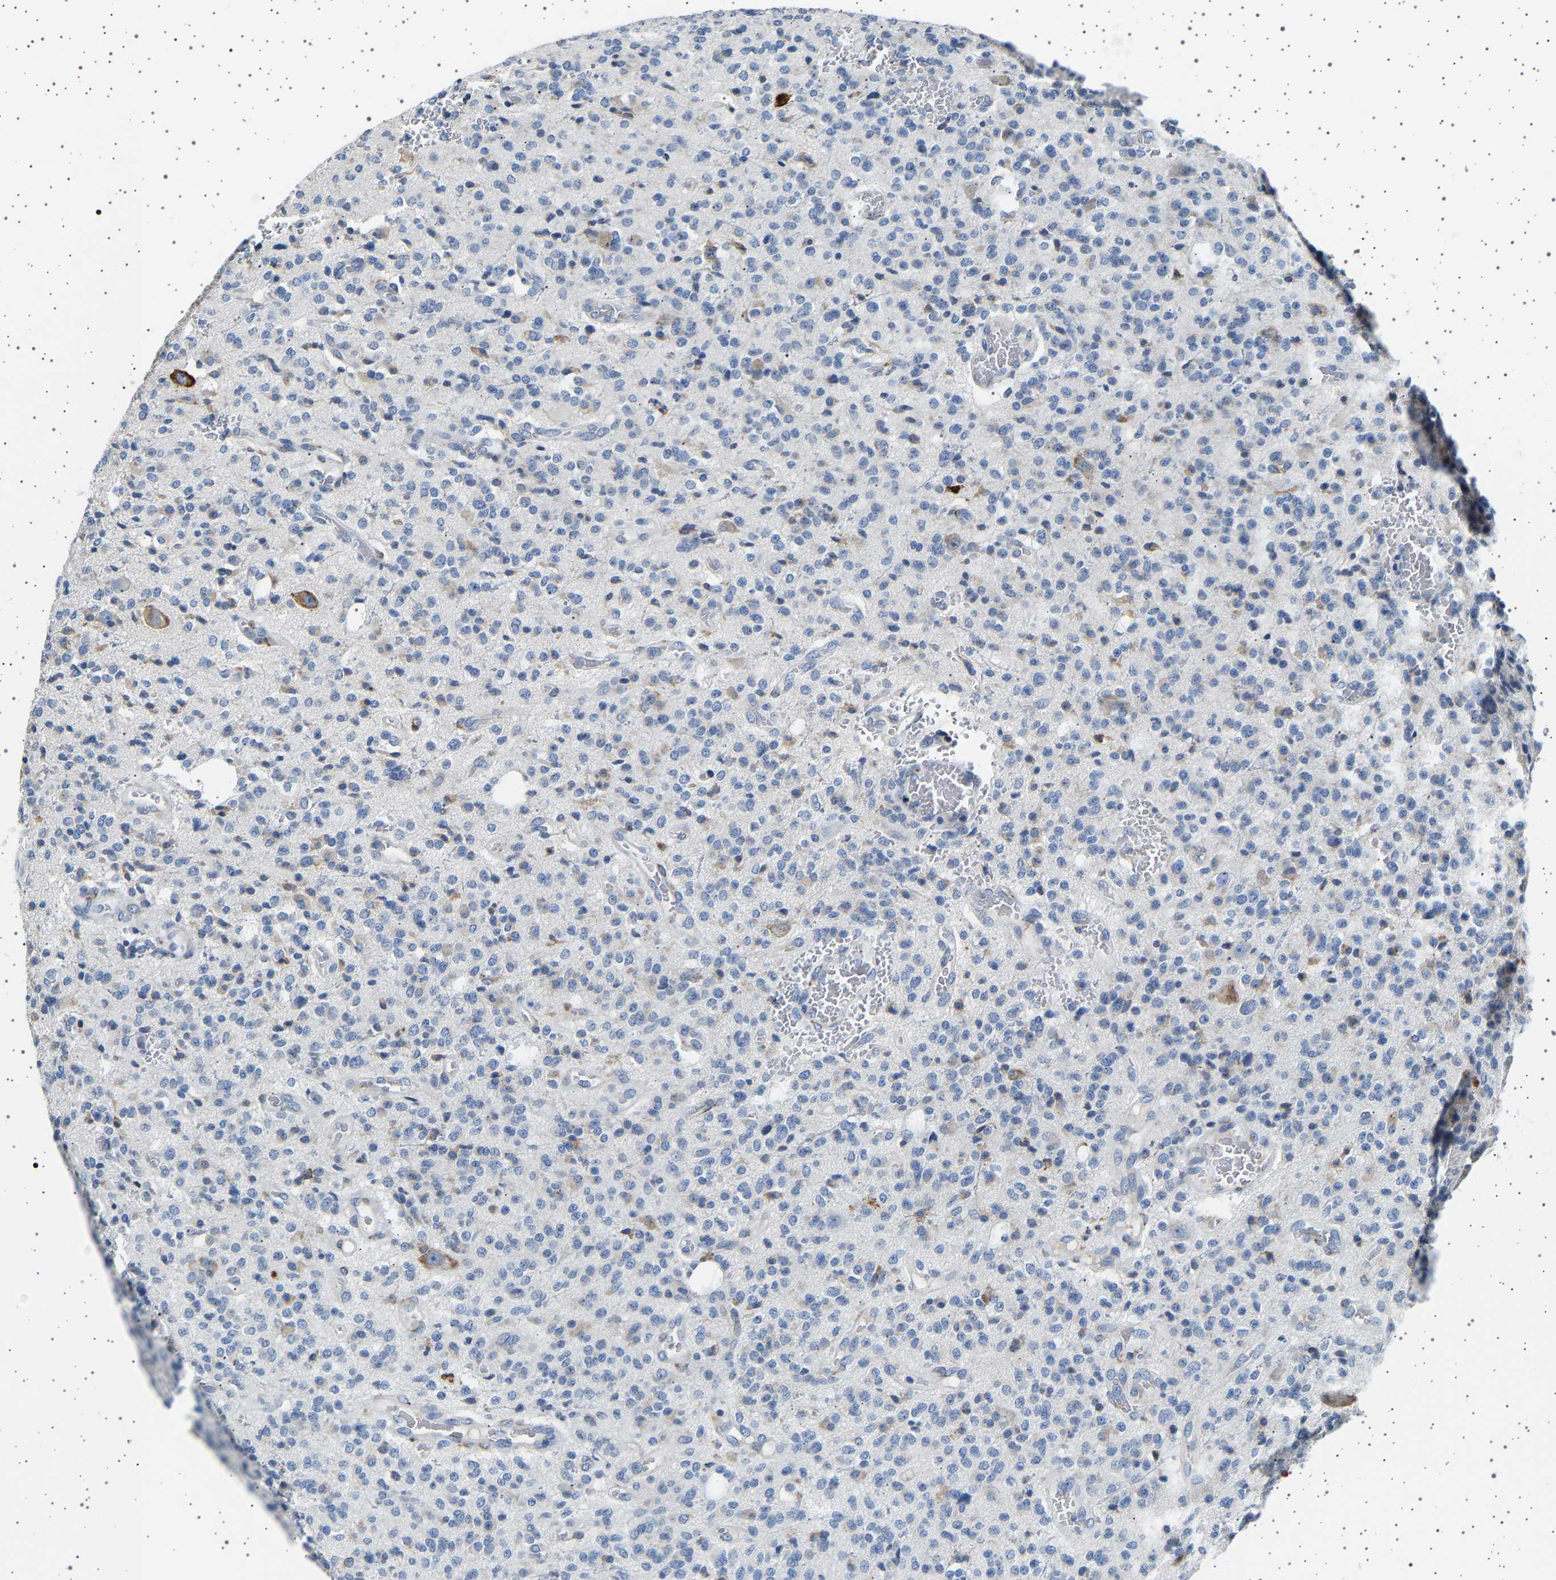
{"staining": {"intensity": "moderate", "quantity": "<25%", "location": "cytoplasmic/membranous"}, "tissue": "glioma", "cell_type": "Tumor cells", "image_type": "cancer", "snomed": [{"axis": "morphology", "description": "Glioma, malignant, High grade"}, {"axis": "topography", "description": "Brain"}], "caption": "Protein positivity by IHC exhibits moderate cytoplasmic/membranous expression in about <25% of tumor cells in glioma.", "gene": "FTCD", "patient": {"sex": "male", "age": 34}}